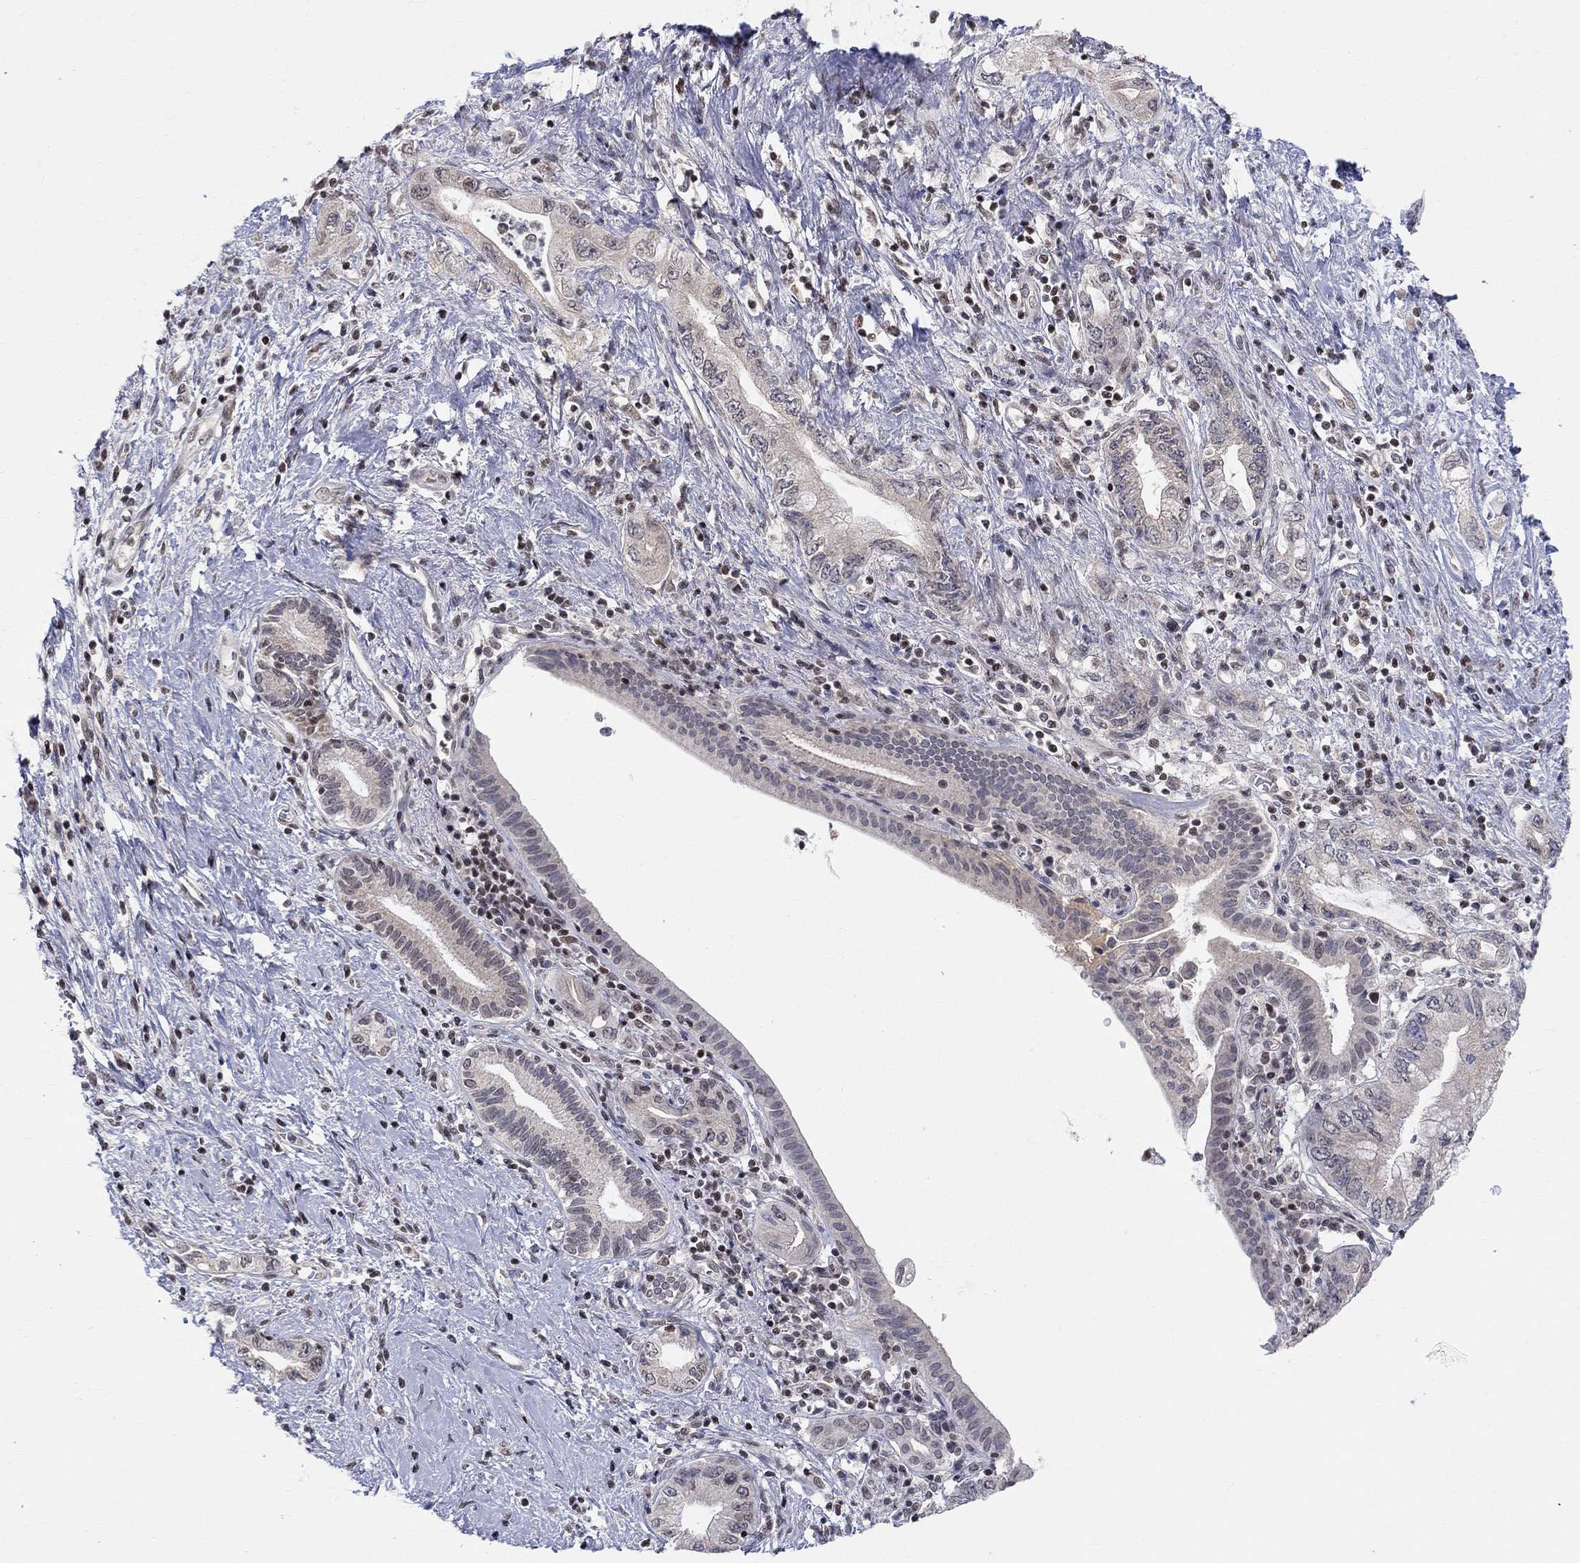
{"staining": {"intensity": "negative", "quantity": "none", "location": "none"}, "tissue": "pancreatic cancer", "cell_type": "Tumor cells", "image_type": "cancer", "snomed": [{"axis": "morphology", "description": "Adenocarcinoma, NOS"}, {"axis": "topography", "description": "Pancreas"}], "caption": "Immunohistochemistry micrograph of neoplastic tissue: pancreatic cancer (adenocarcinoma) stained with DAB displays no significant protein positivity in tumor cells.", "gene": "KLF12", "patient": {"sex": "female", "age": 73}}